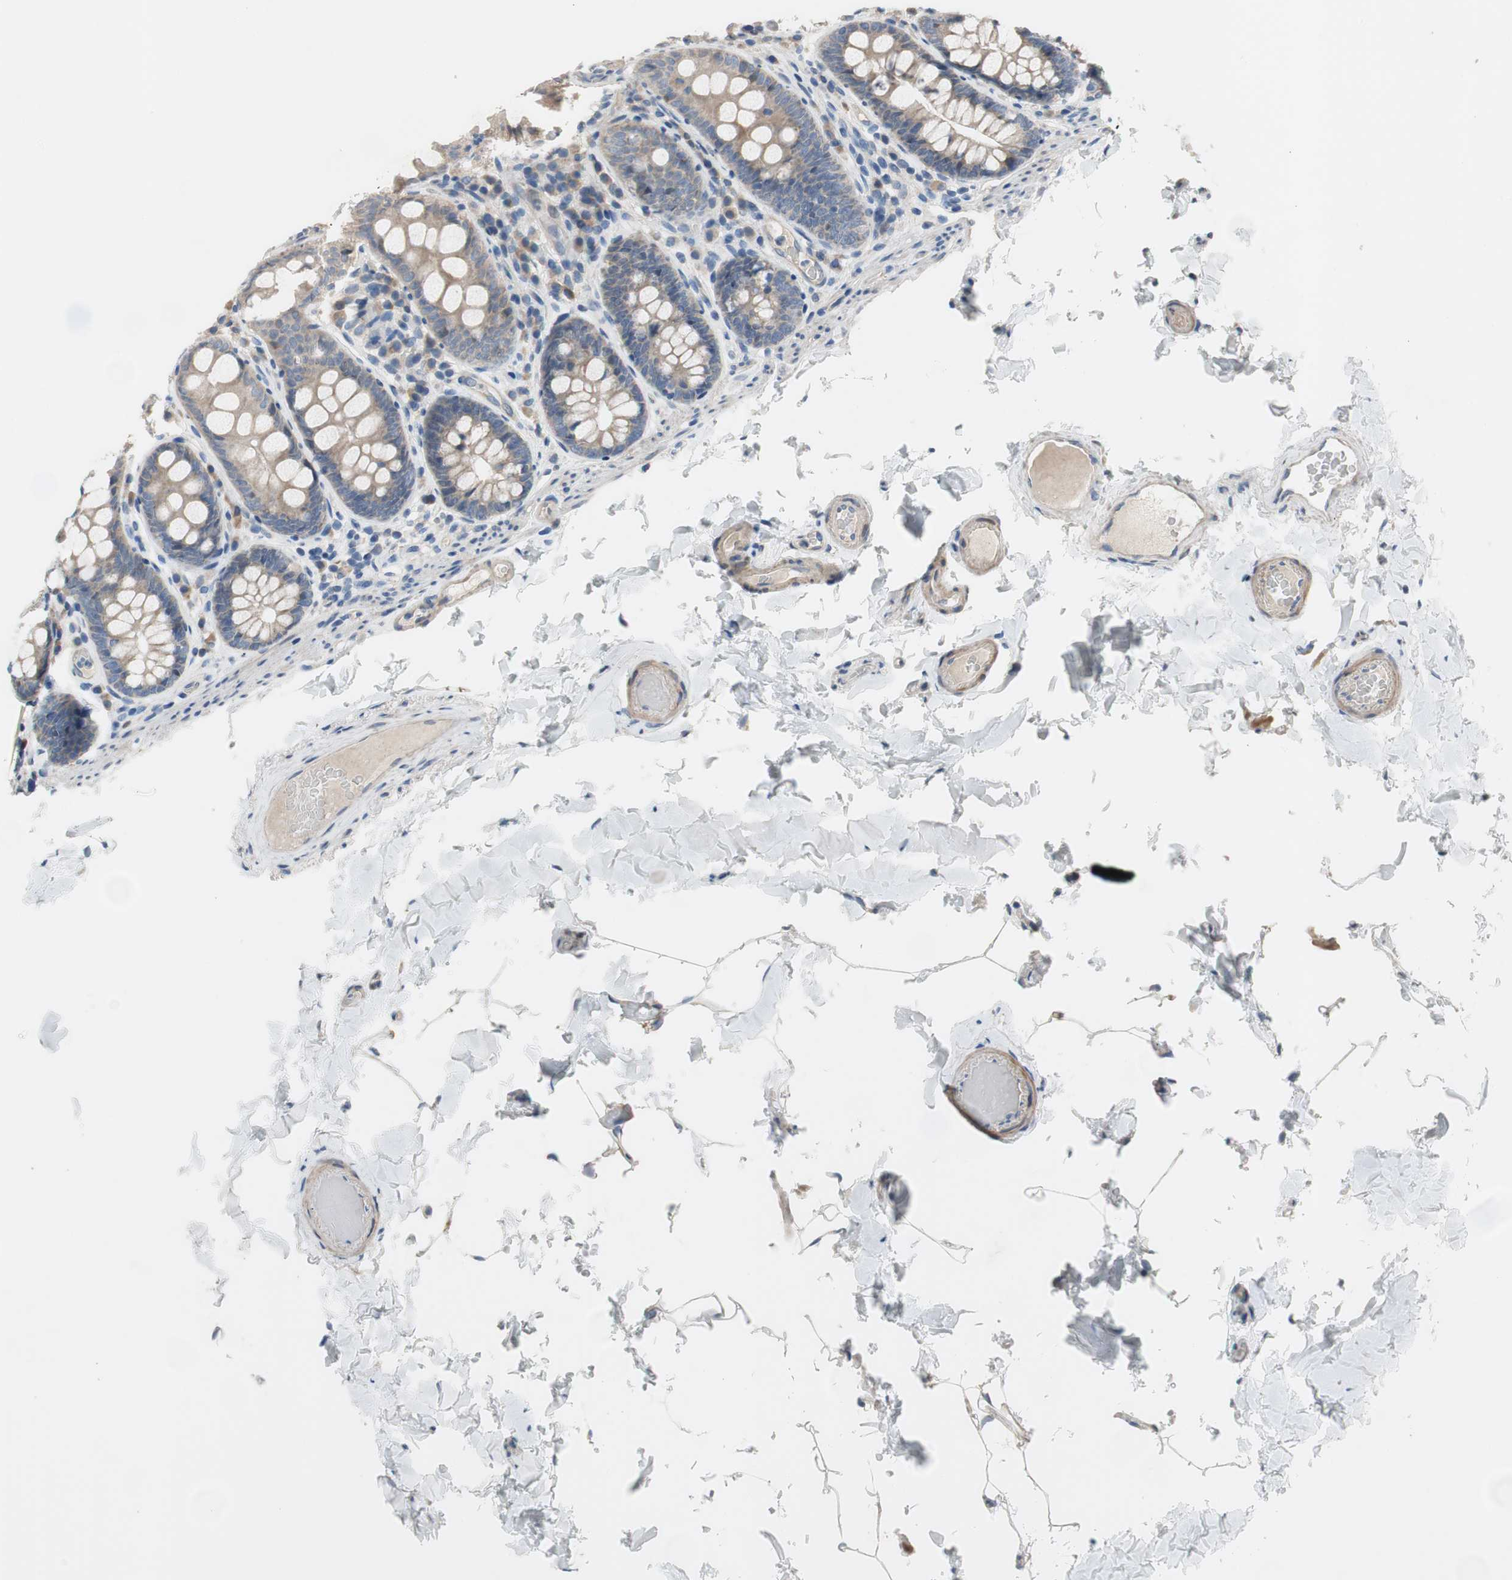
{"staining": {"intensity": "weak", "quantity": "25%-75%", "location": "cytoplasmic/membranous"}, "tissue": "colon", "cell_type": "Endothelial cells", "image_type": "normal", "snomed": [{"axis": "morphology", "description": "Normal tissue, NOS"}, {"axis": "topography", "description": "Colon"}], "caption": "Immunohistochemical staining of benign colon shows weak cytoplasmic/membranous protein staining in about 25%-75% of endothelial cells.", "gene": "TACR3", "patient": {"sex": "female", "age": 61}}